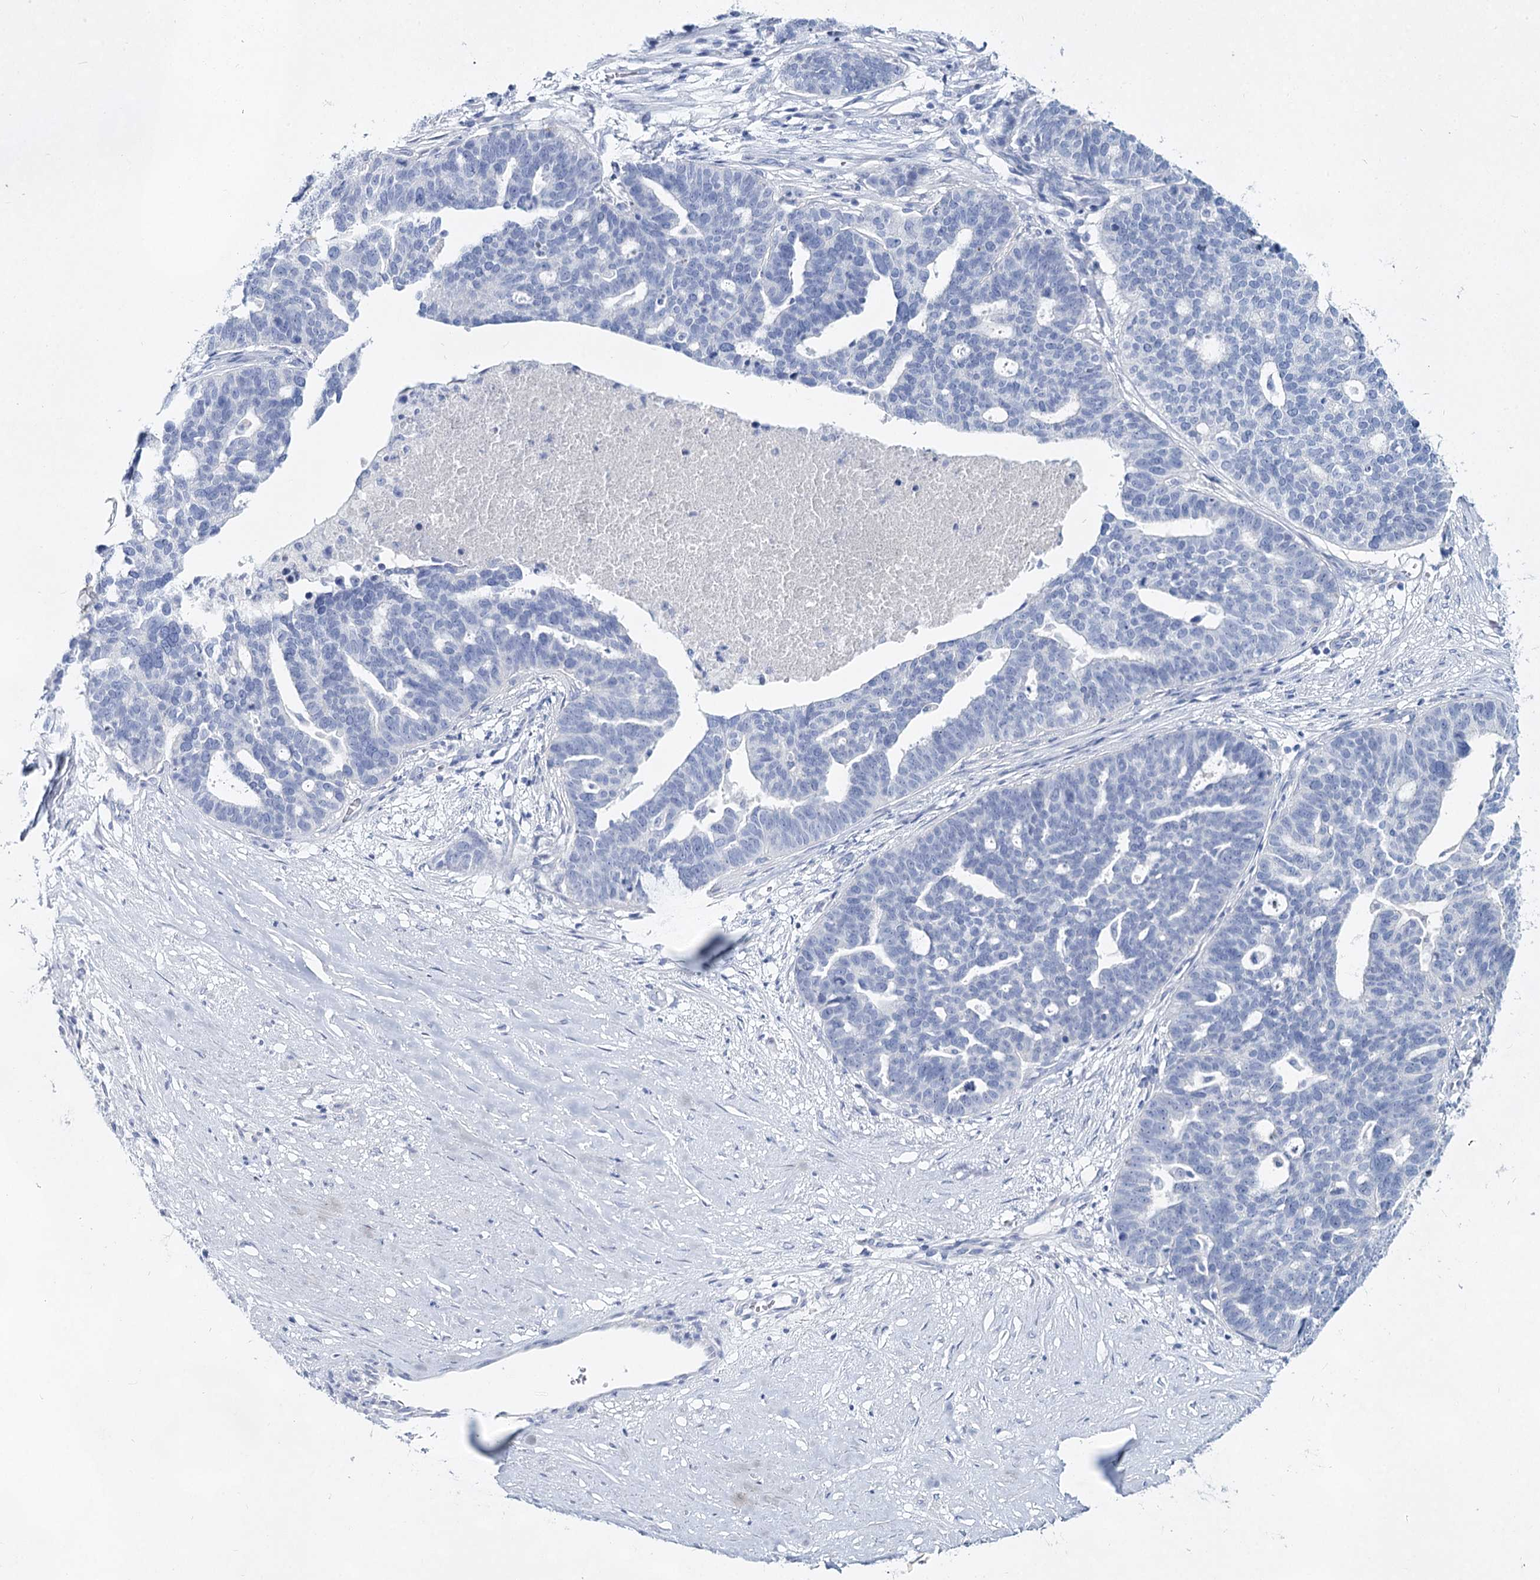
{"staining": {"intensity": "negative", "quantity": "none", "location": "none"}, "tissue": "ovarian cancer", "cell_type": "Tumor cells", "image_type": "cancer", "snomed": [{"axis": "morphology", "description": "Cystadenocarcinoma, serous, NOS"}, {"axis": "topography", "description": "Ovary"}], "caption": "Human ovarian serous cystadenocarcinoma stained for a protein using immunohistochemistry (IHC) exhibits no staining in tumor cells.", "gene": "SLC17A2", "patient": {"sex": "female", "age": 59}}